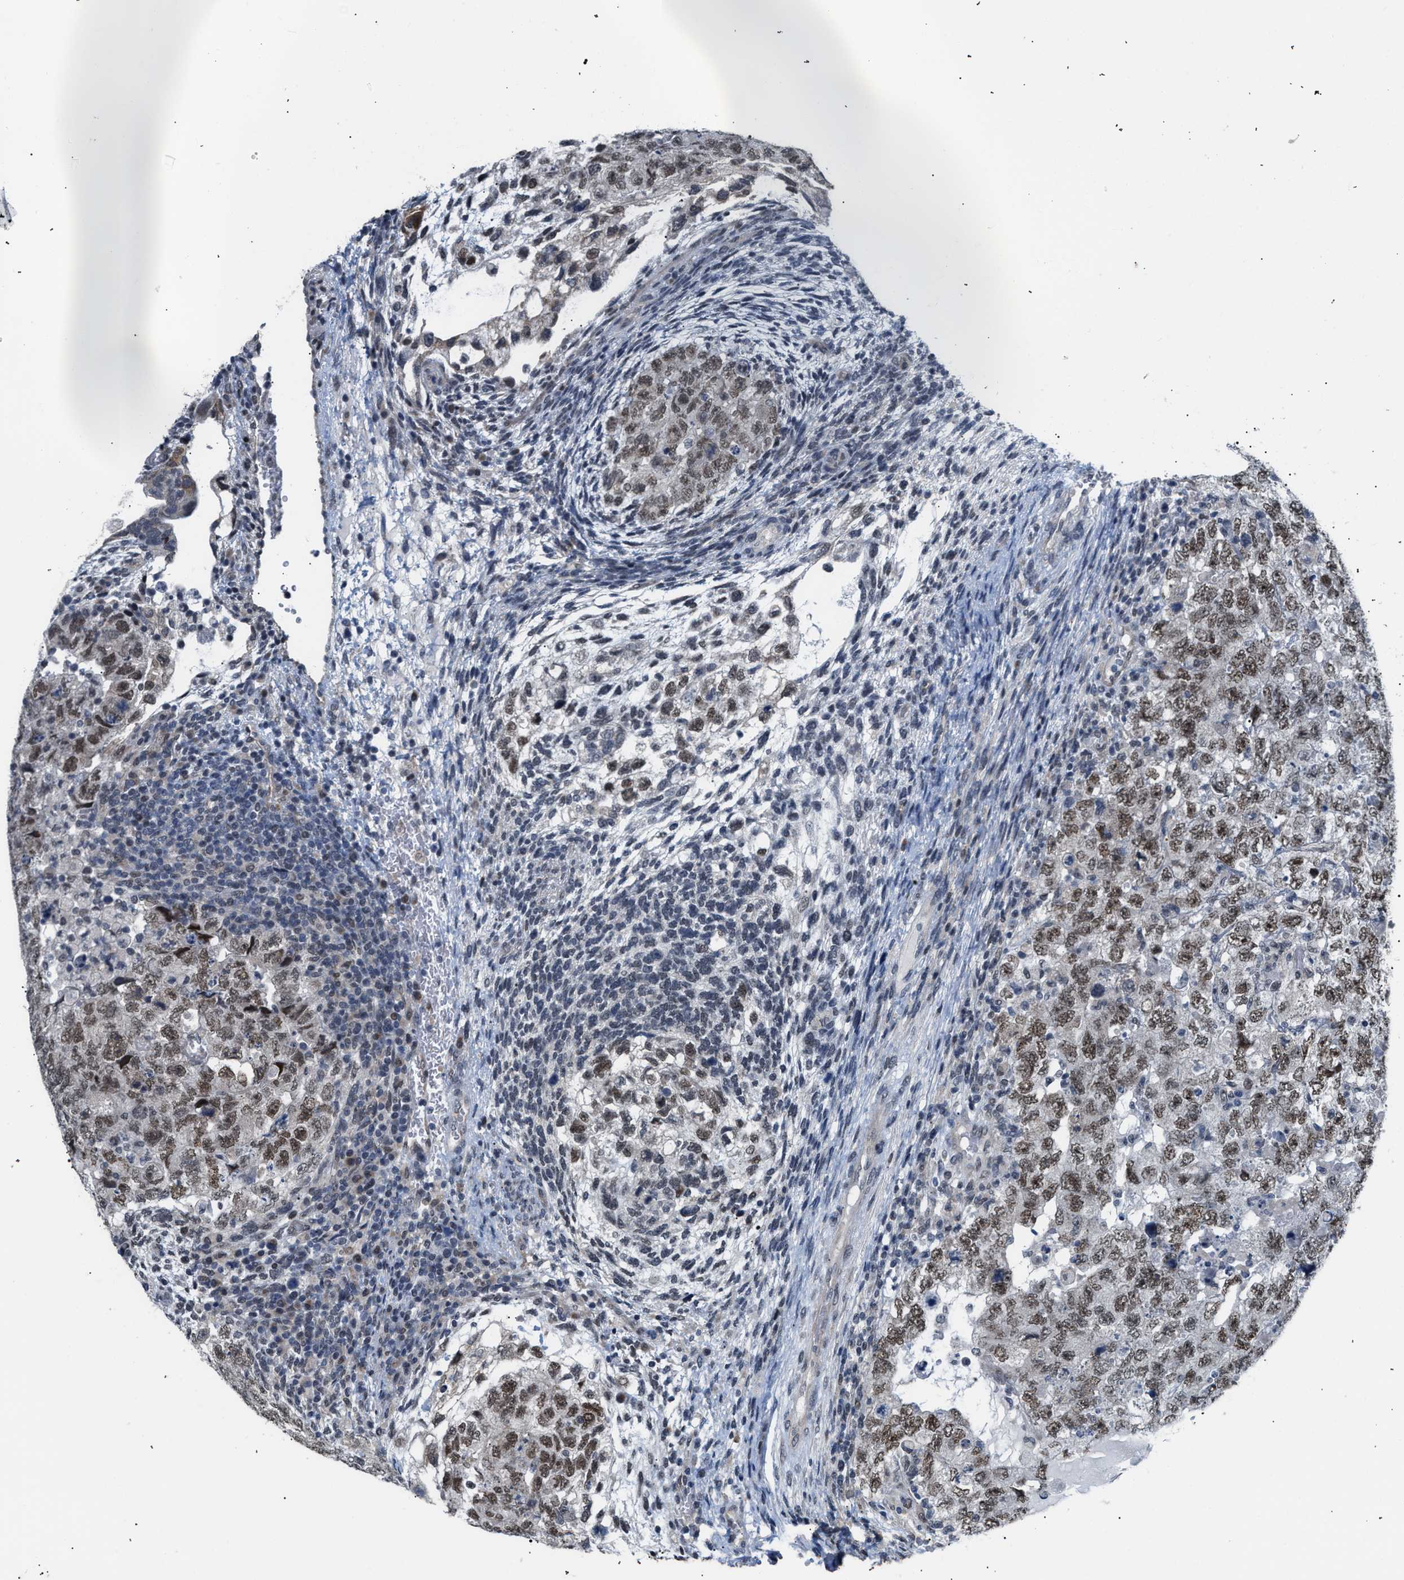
{"staining": {"intensity": "moderate", "quantity": ">75%", "location": "nuclear"}, "tissue": "testis cancer", "cell_type": "Tumor cells", "image_type": "cancer", "snomed": [{"axis": "morphology", "description": "Carcinoma, Embryonal, NOS"}, {"axis": "topography", "description": "Testis"}], "caption": "Human testis cancer (embryonal carcinoma) stained for a protein (brown) exhibits moderate nuclear positive staining in approximately >75% of tumor cells.", "gene": "TXNRD3", "patient": {"sex": "male", "age": 36}}